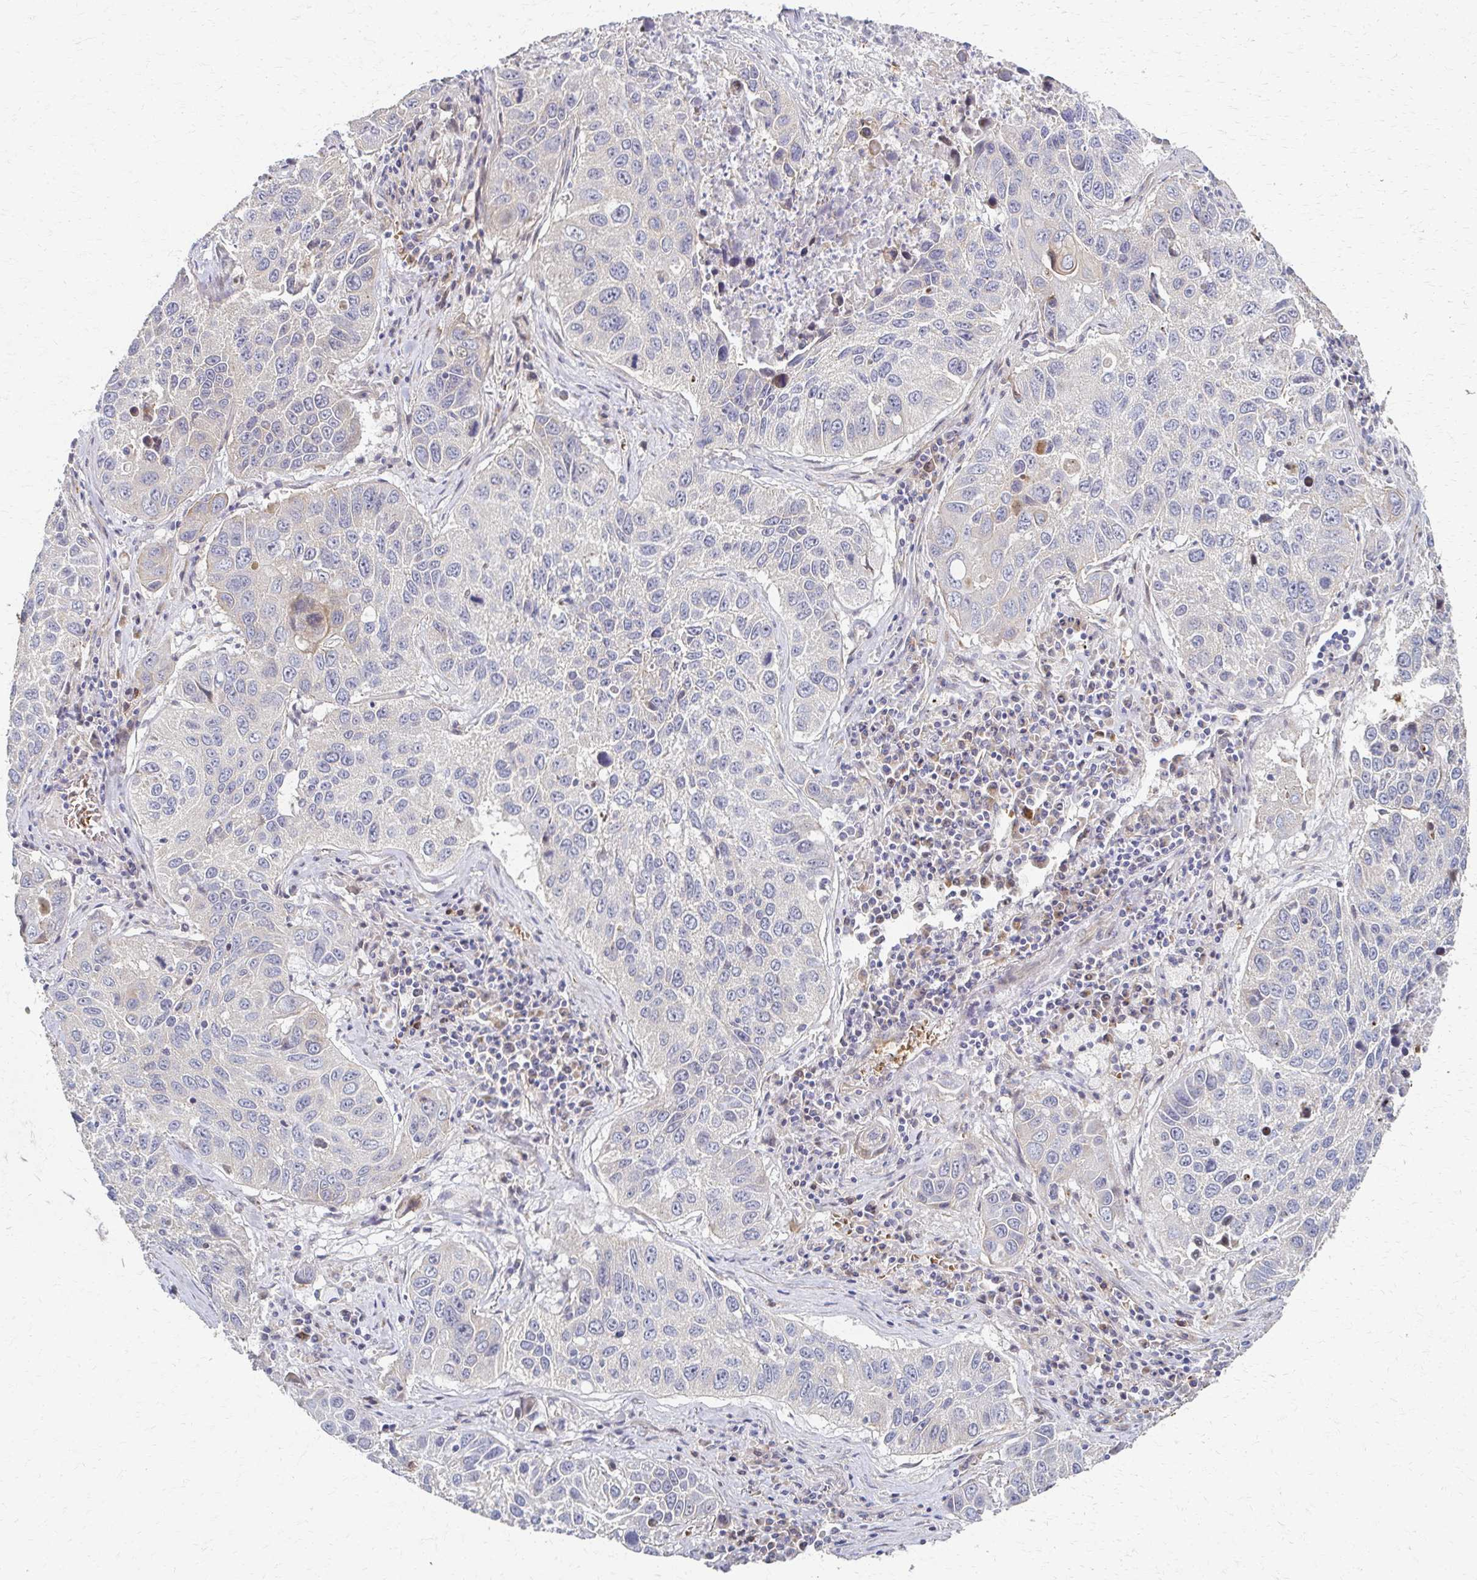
{"staining": {"intensity": "negative", "quantity": "none", "location": "none"}, "tissue": "lung cancer", "cell_type": "Tumor cells", "image_type": "cancer", "snomed": [{"axis": "morphology", "description": "Squamous cell carcinoma, NOS"}, {"axis": "topography", "description": "Lung"}], "caption": "Lung squamous cell carcinoma was stained to show a protein in brown. There is no significant expression in tumor cells.", "gene": "SKA2", "patient": {"sex": "female", "age": 61}}